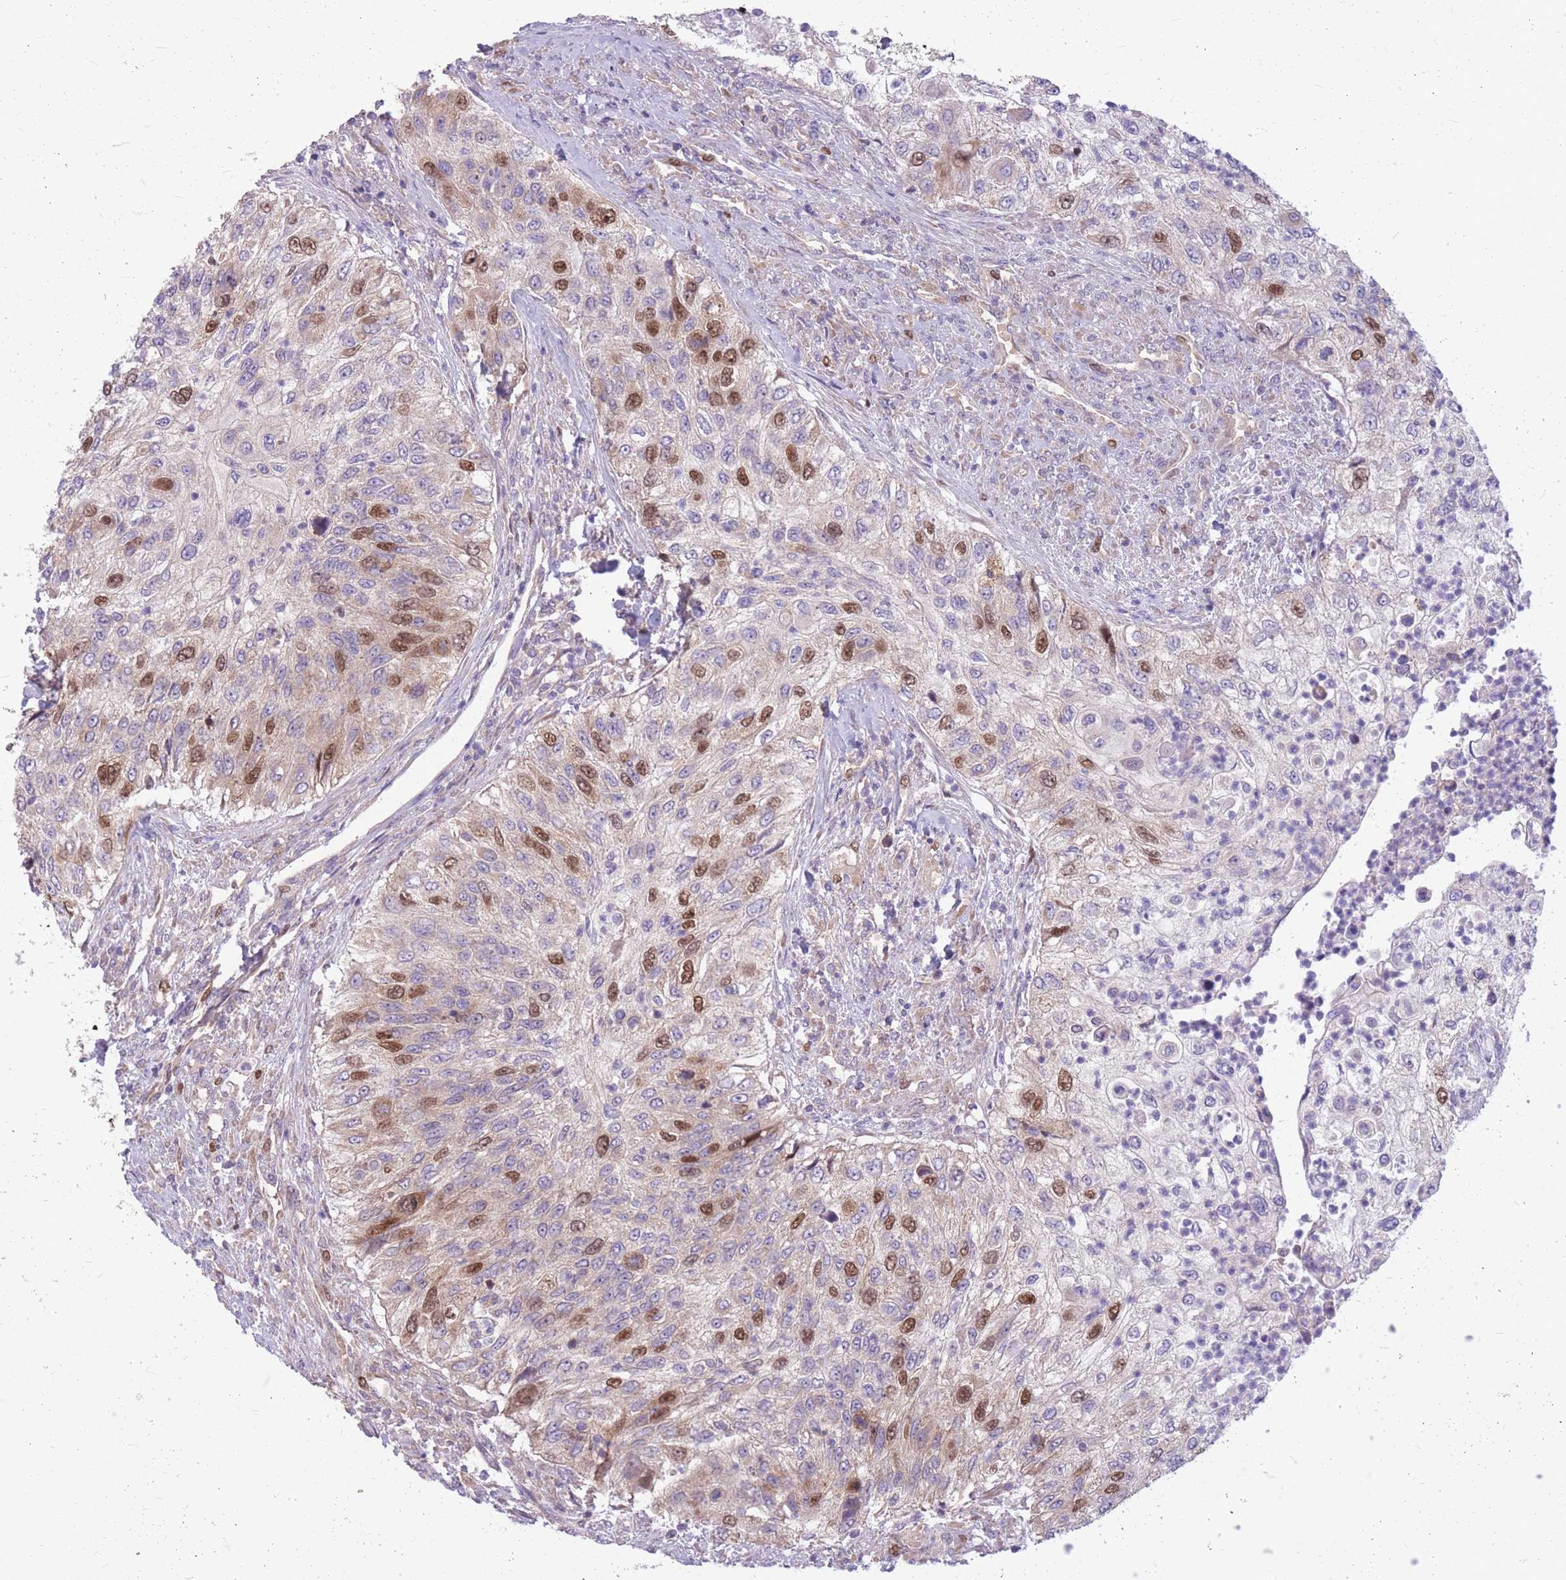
{"staining": {"intensity": "strong", "quantity": "<25%", "location": "nuclear"}, "tissue": "urothelial cancer", "cell_type": "Tumor cells", "image_type": "cancer", "snomed": [{"axis": "morphology", "description": "Urothelial carcinoma, High grade"}, {"axis": "topography", "description": "Urinary bladder"}], "caption": "Immunohistochemistry (IHC) of urothelial cancer reveals medium levels of strong nuclear positivity in about <25% of tumor cells.", "gene": "GMNN", "patient": {"sex": "female", "age": 60}}